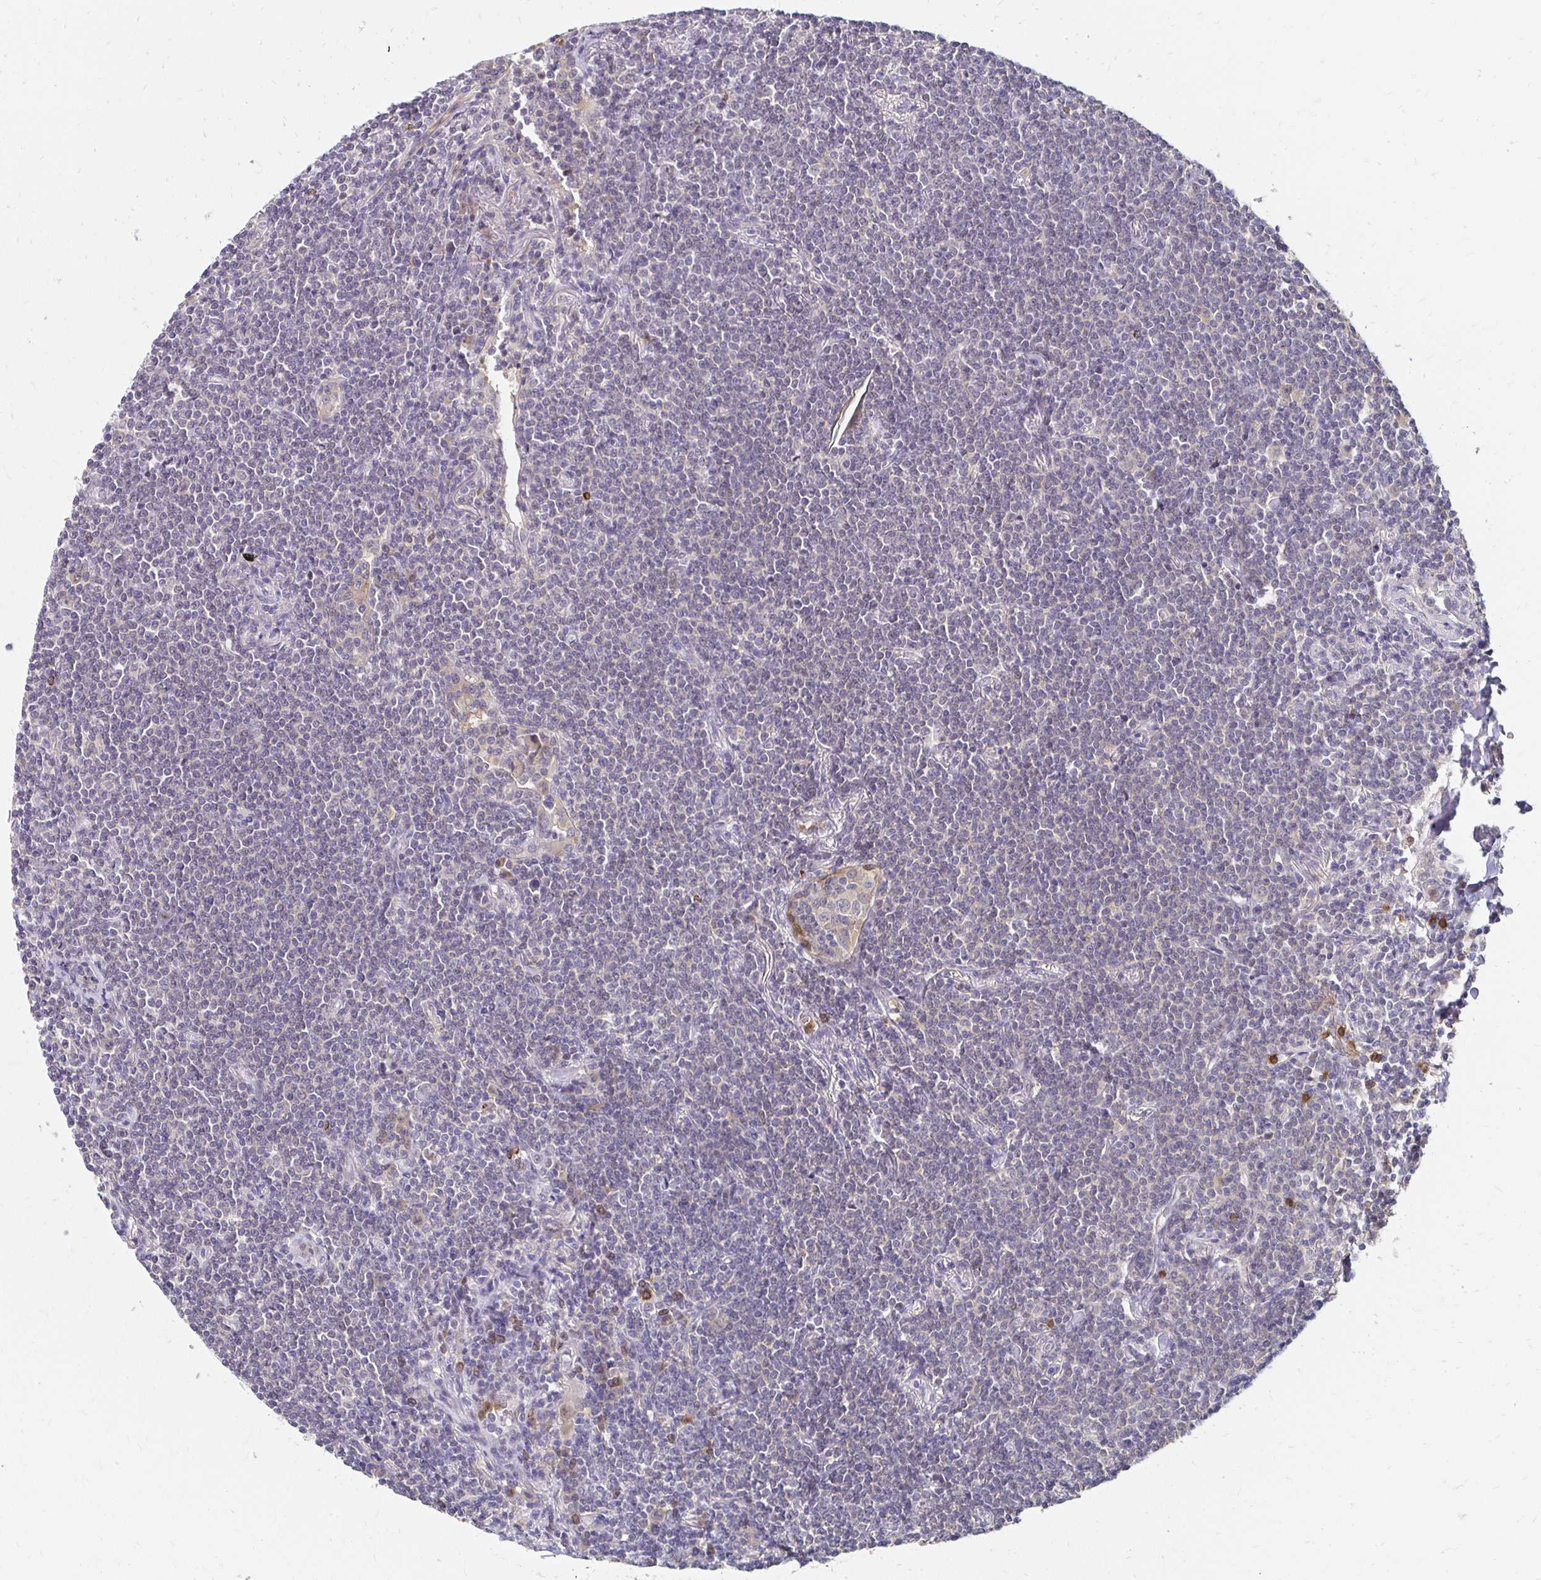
{"staining": {"intensity": "negative", "quantity": "none", "location": "none"}, "tissue": "lymphoma", "cell_type": "Tumor cells", "image_type": "cancer", "snomed": [{"axis": "morphology", "description": "Malignant lymphoma, non-Hodgkin's type, Low grade"}, {"axis": "topography", "description": "Lung"}], "caption": "The immunohistochemistry histopathology image has no significant expression in tumor cells of low-grade malignant lymphoma, non-Hodgkin's type tissue.", "gene": "PADI2", "patient": {"sex": "female", "age": 71}}